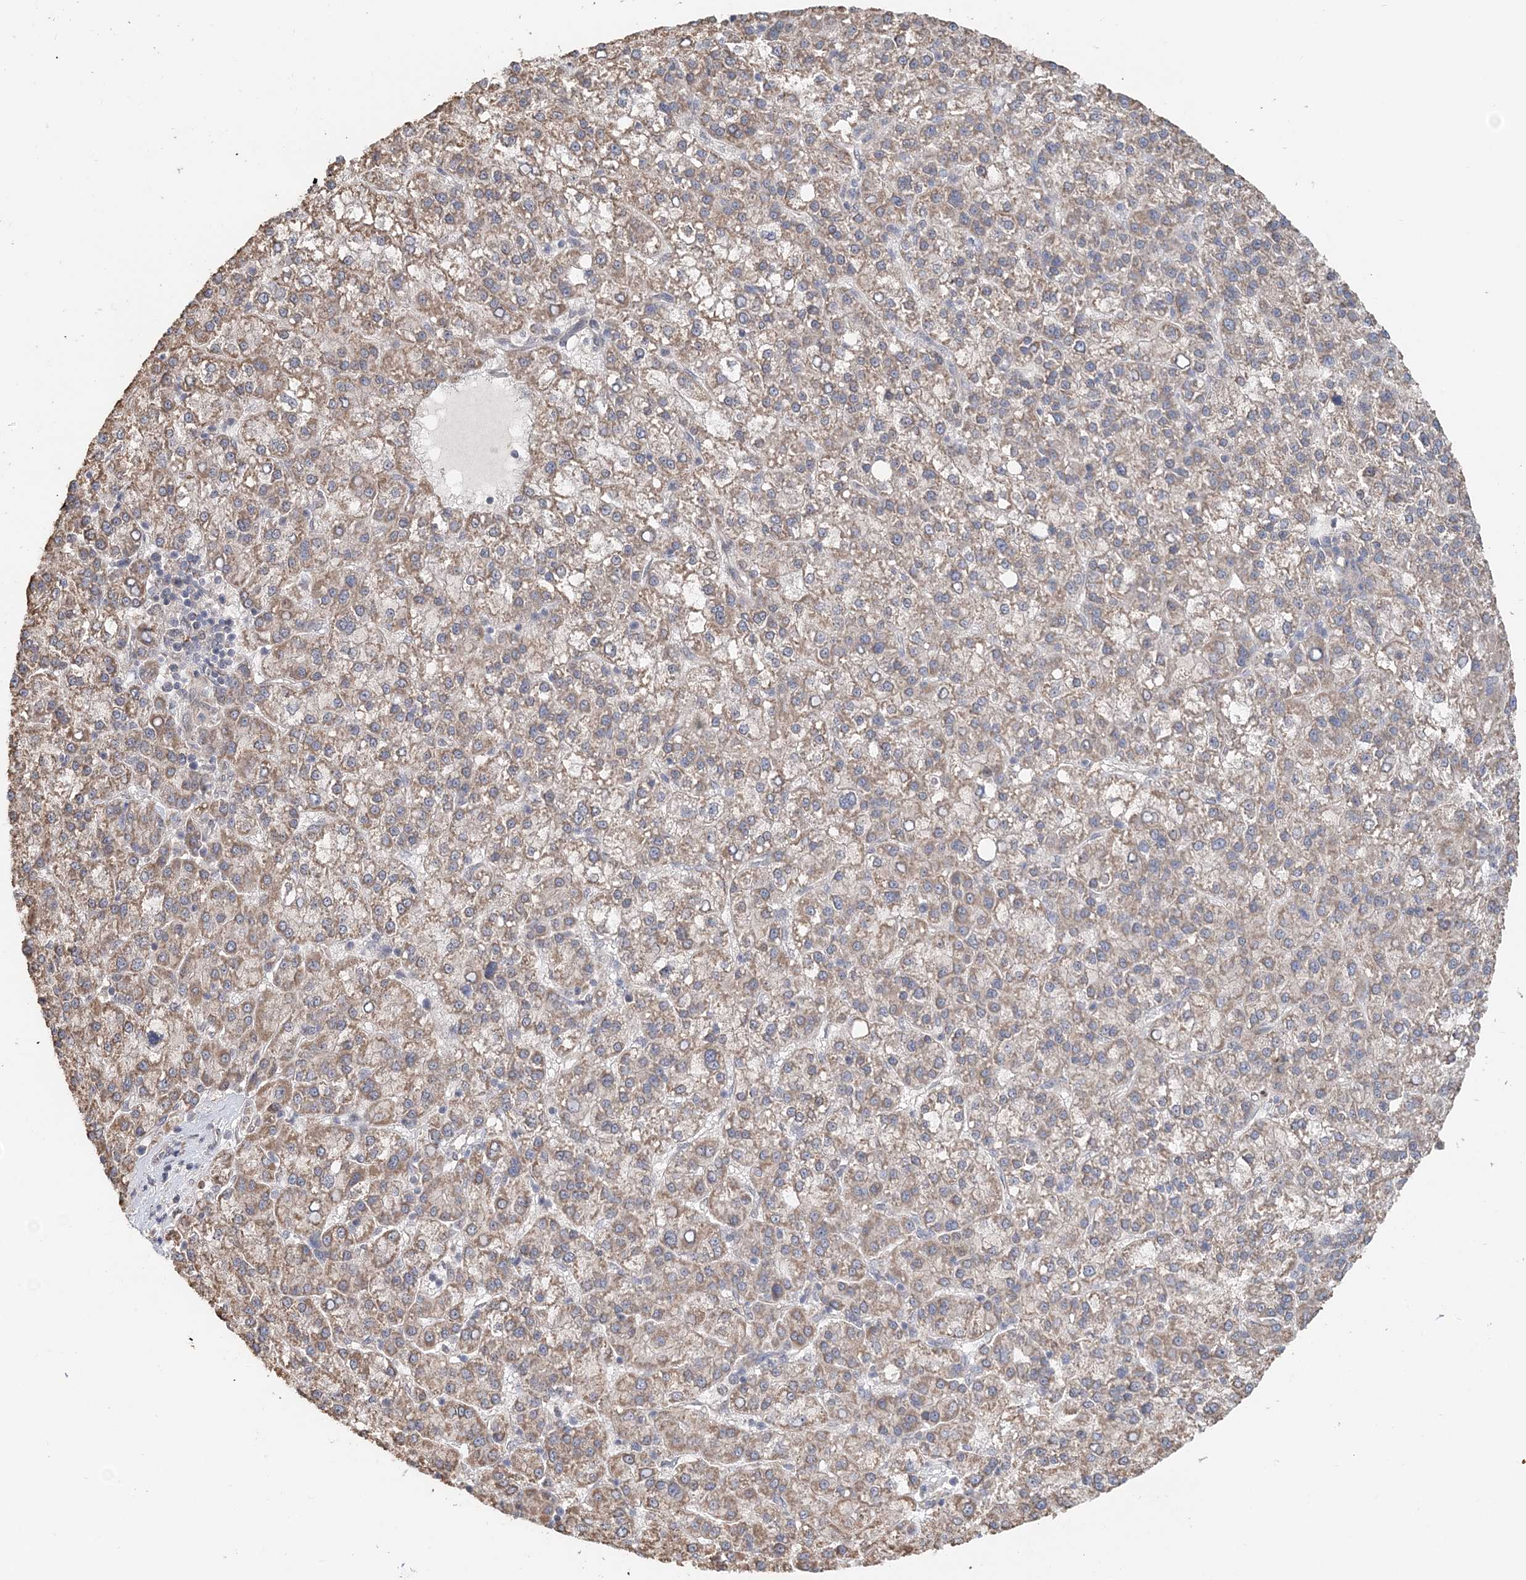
{"staining": {"intensity": "weak", "quantity": ">75%", "location": "cytoplasmic/membranous"}, "tissue": "liver cancer", "cell_type": "Tumor cells", "image_type": "cancer", "snomed": [{"axis": "morphology", "description": "Carcinoma, Hepatocellular, NOS"}, {"axis": "topography", "description": "Liver"}], "caption": "Human liver cancer (hepatocellular carcinoma) stained with a protein marker exhibits weak staining in tumor cells.", "gene": "FBXO38", "patient": {"sex": "female", "age": 58}}